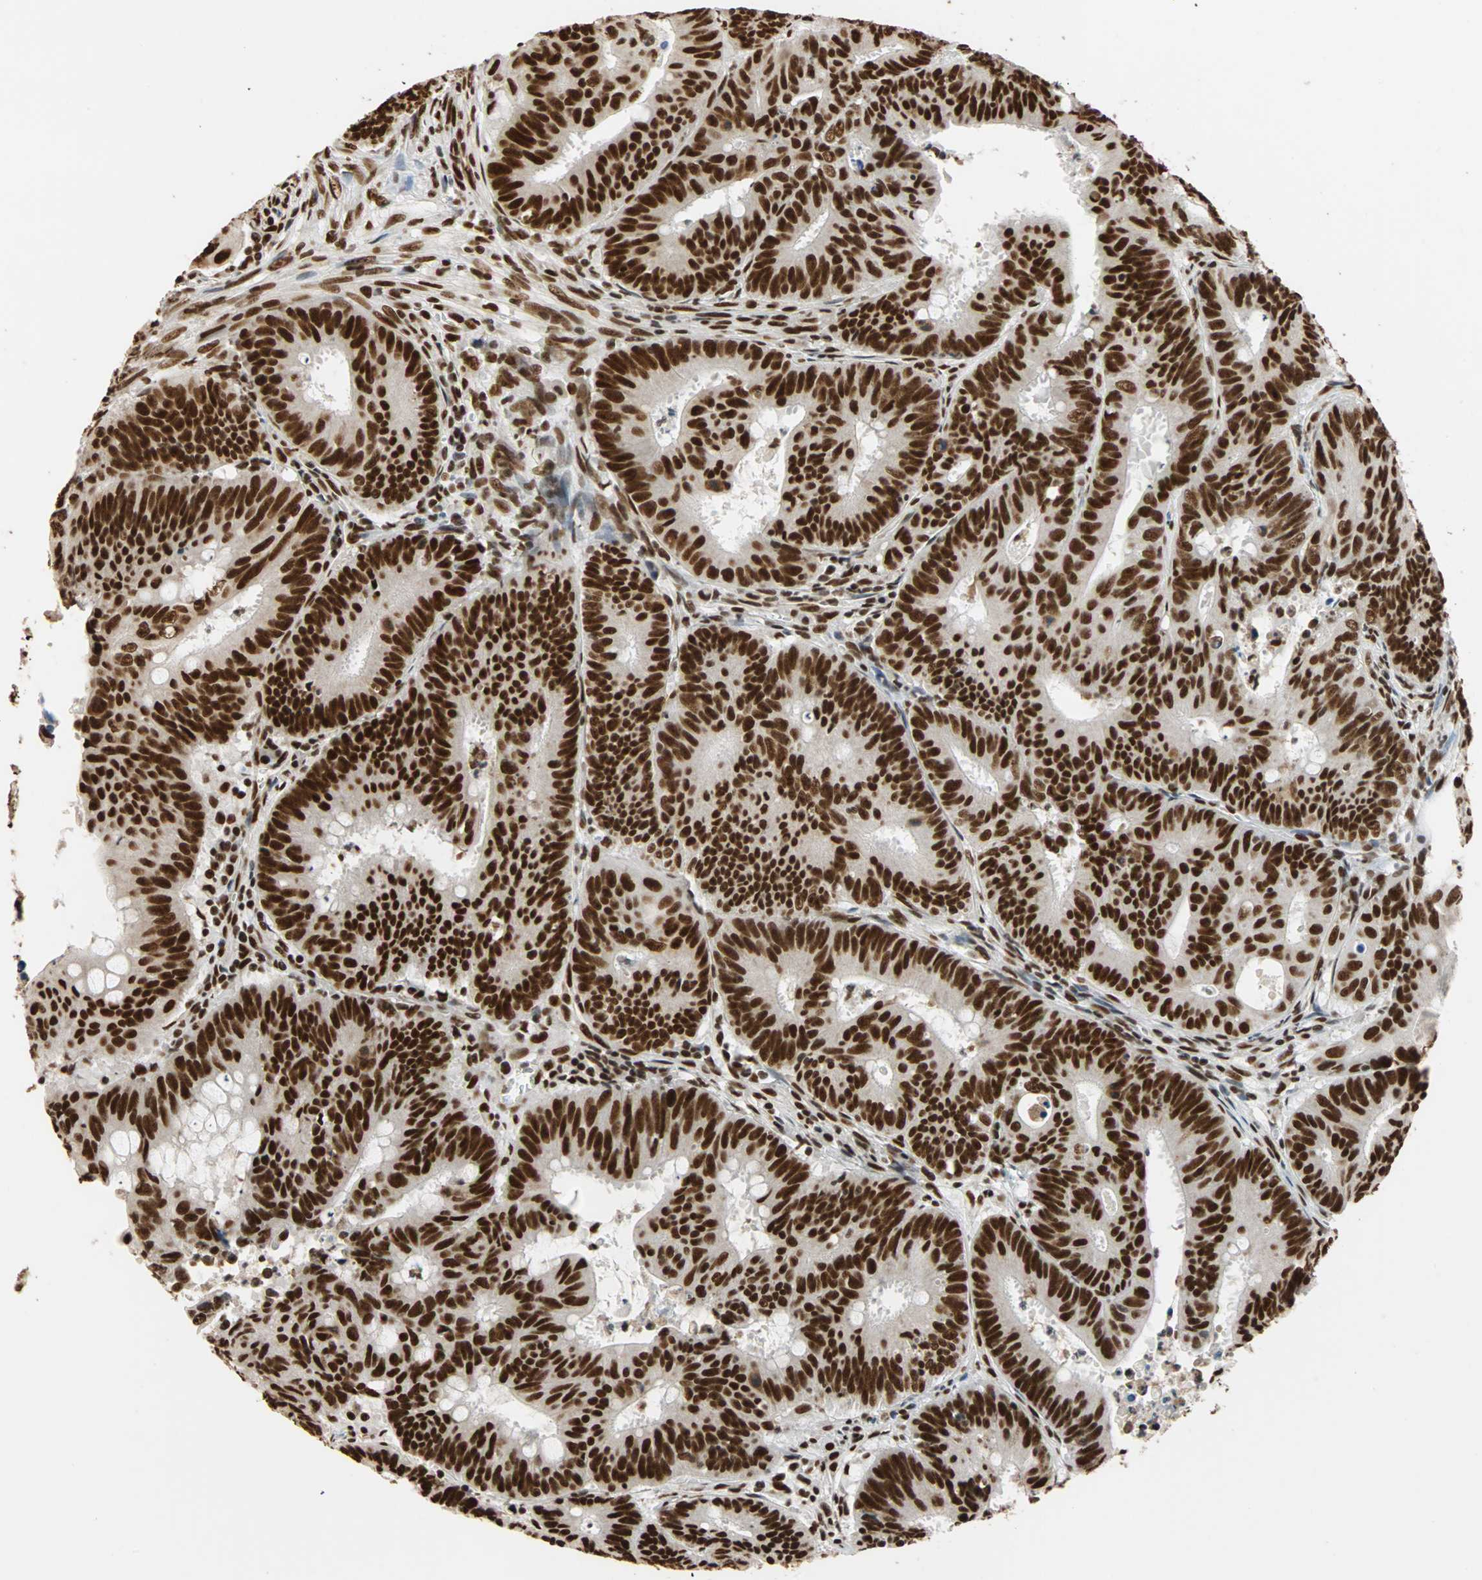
{"staining": {"intensity": "strong", "quantity": ">75%", "location": "nuclear"}, "tissue": "colorectal cancer", "cell_type": "Tumor cells", "image_type": "cancer", "snomed": [{"axis": "morphology", "description": "Adenocarcinoma, NOS"}, {"axis": "topography", "description": "Colon"}], "caption": "The histopathology image exhibits a brown stain indicating the presence of a protein in the nuclear of tumor cells in adenocarcinoma (colorectal).", "gene": "ILF2", "patient": {"sex": "male", "age": 45}}